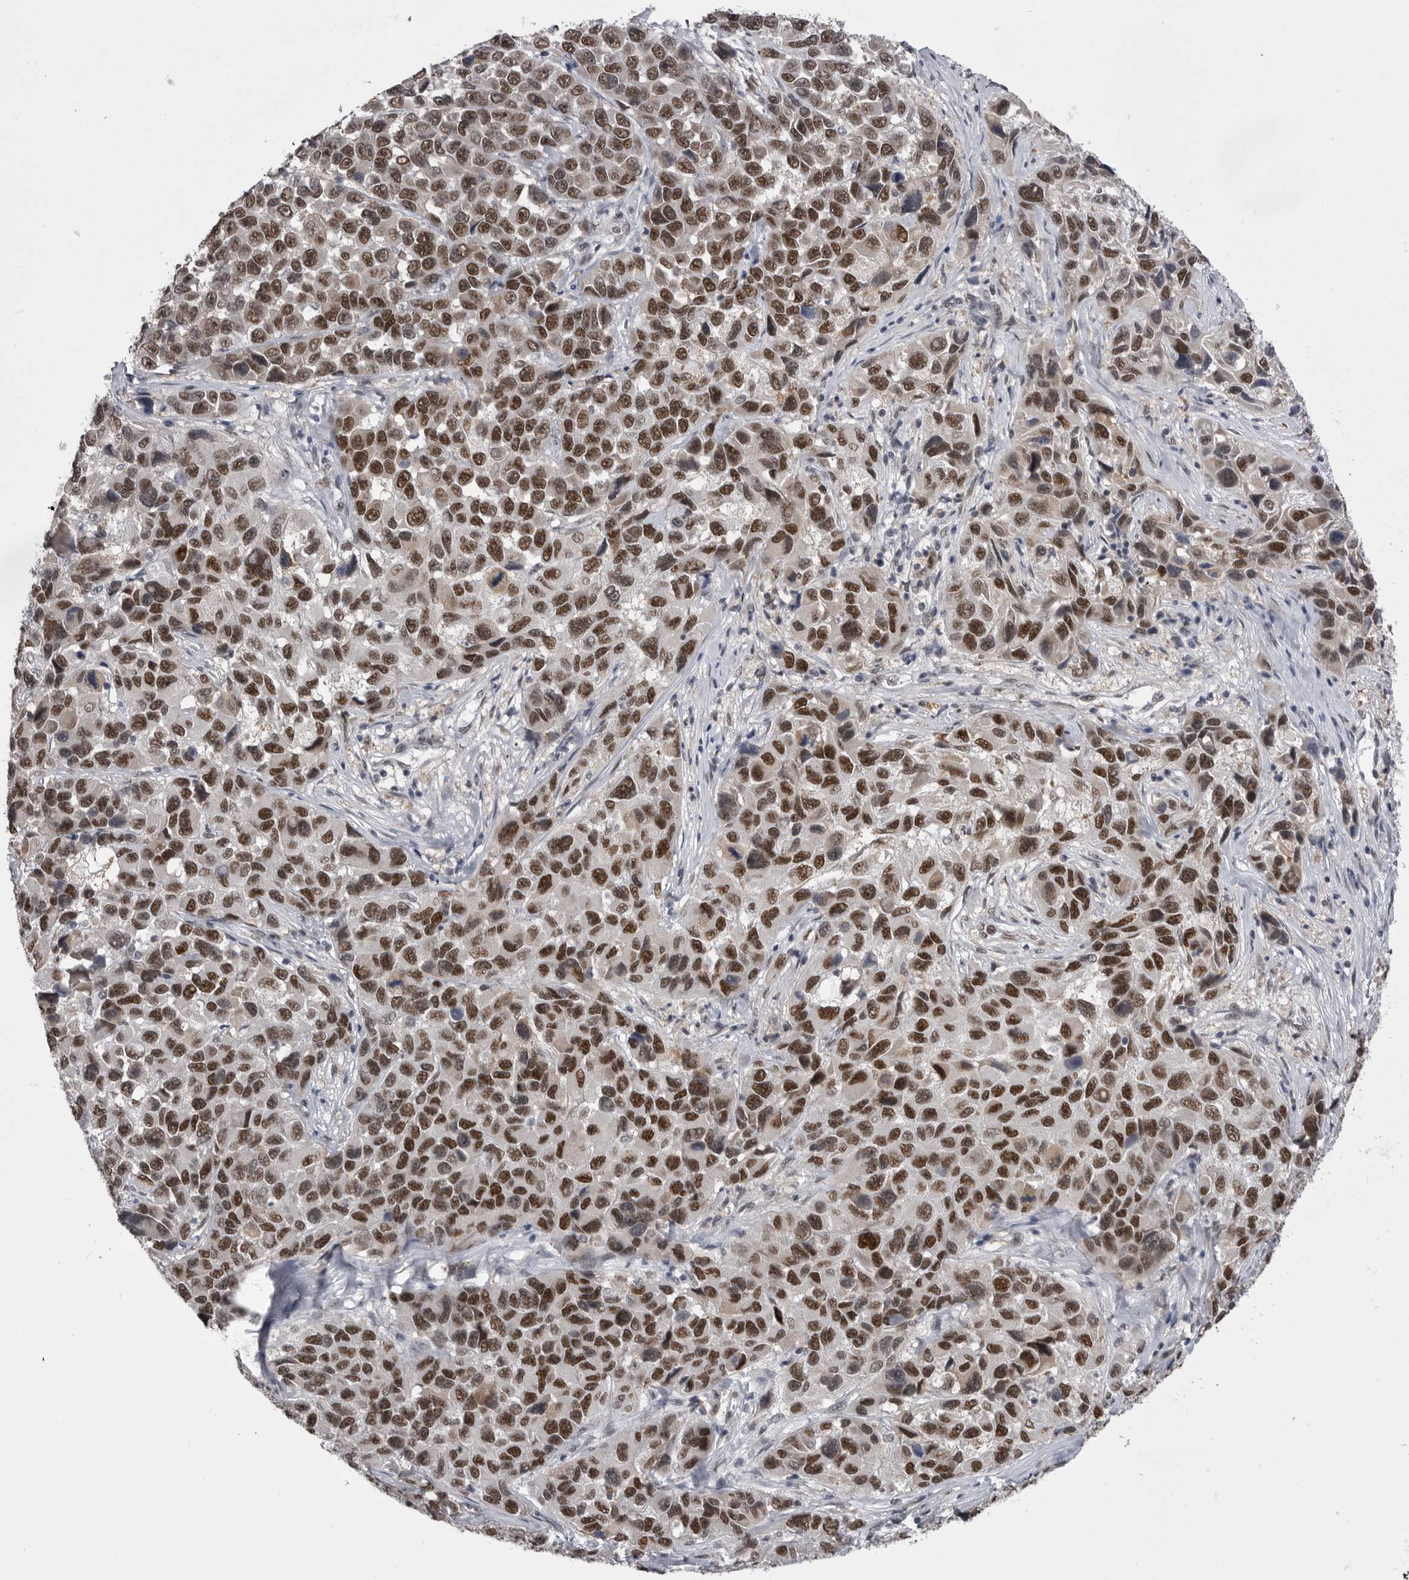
{"staining": {"intensity": "strong", "quantity": ">75%", "location": "nuclear"}, "tissue": "melanoma", "cell_type": "Tumor cells", "image_type": "cancer", "snomed": [{"axis": "morphology", "description": "Malignant melanoma, NOS"}, {"axis": "topography", "description": "Skin"}], "caption": "An image of human malignant melanoma stained for a protein demonstrates strong nuclear brown staining in tumor cells. (Stains: DAB in brown, nuclei in blue, Microscopy: brightfield microscopy at high magnification).", "gene": "MEPCE", "patient": {"sex": "male", "age": 53}}